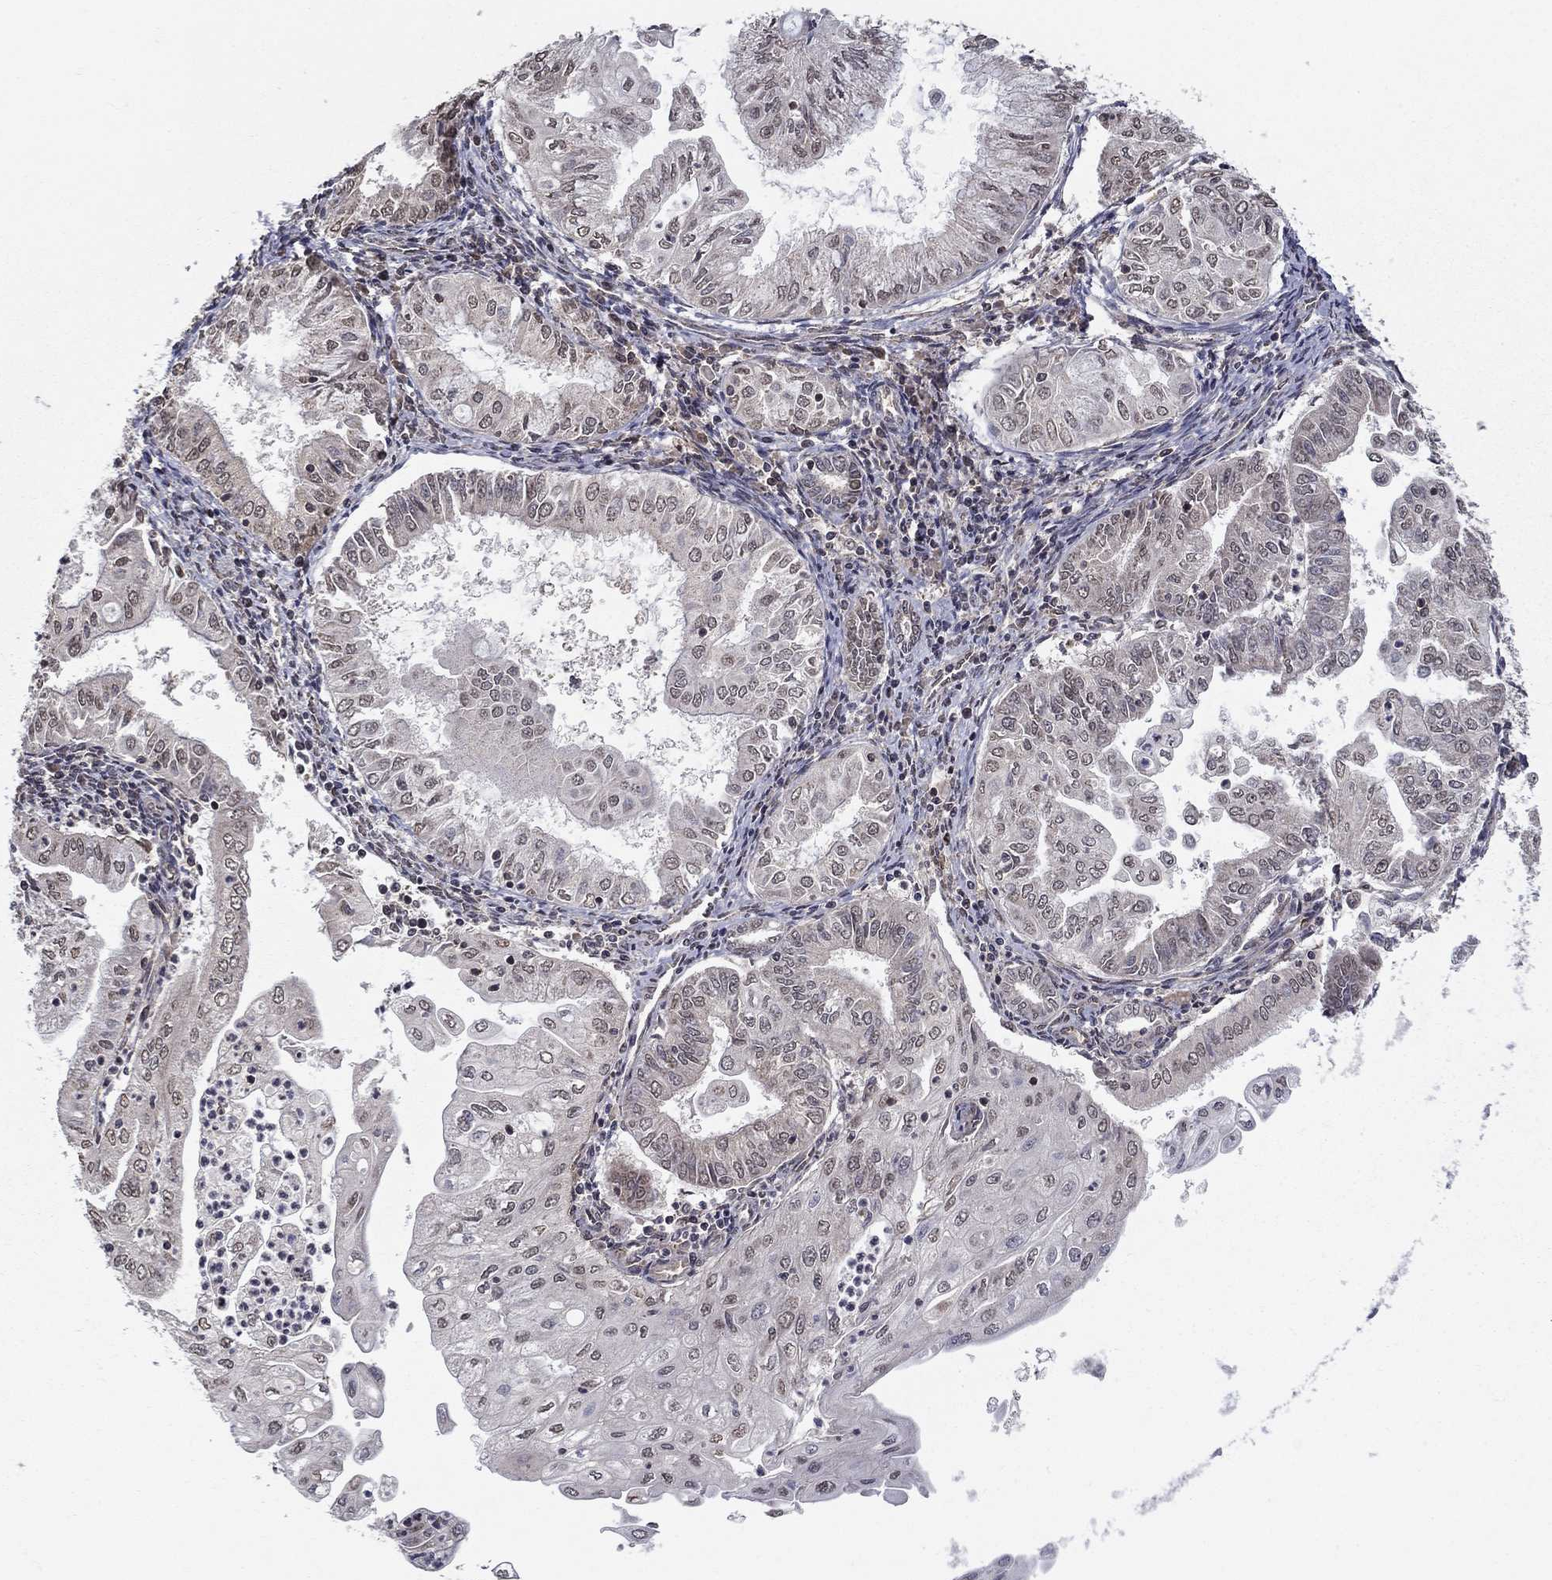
{"staining": {"intensity": "negative", "quantity": "none", "location": "none"}, "tissue": "endometrial cancer", "cell_type": "Tumor cells", "image_type": "cancer", "snomed": [{"axis": "morphology", "description": "Adenocarcinoma, NOS"}, {"axis": "topography", "description": "Endometrium"}], "caption": "This is an immunohistochemistry (IHC) histopathology image of human endometrial cancer. There is no positivity in tumor cells.", "gene": "SLC2A13", "patient": {"sex": "female", "age": 56}}